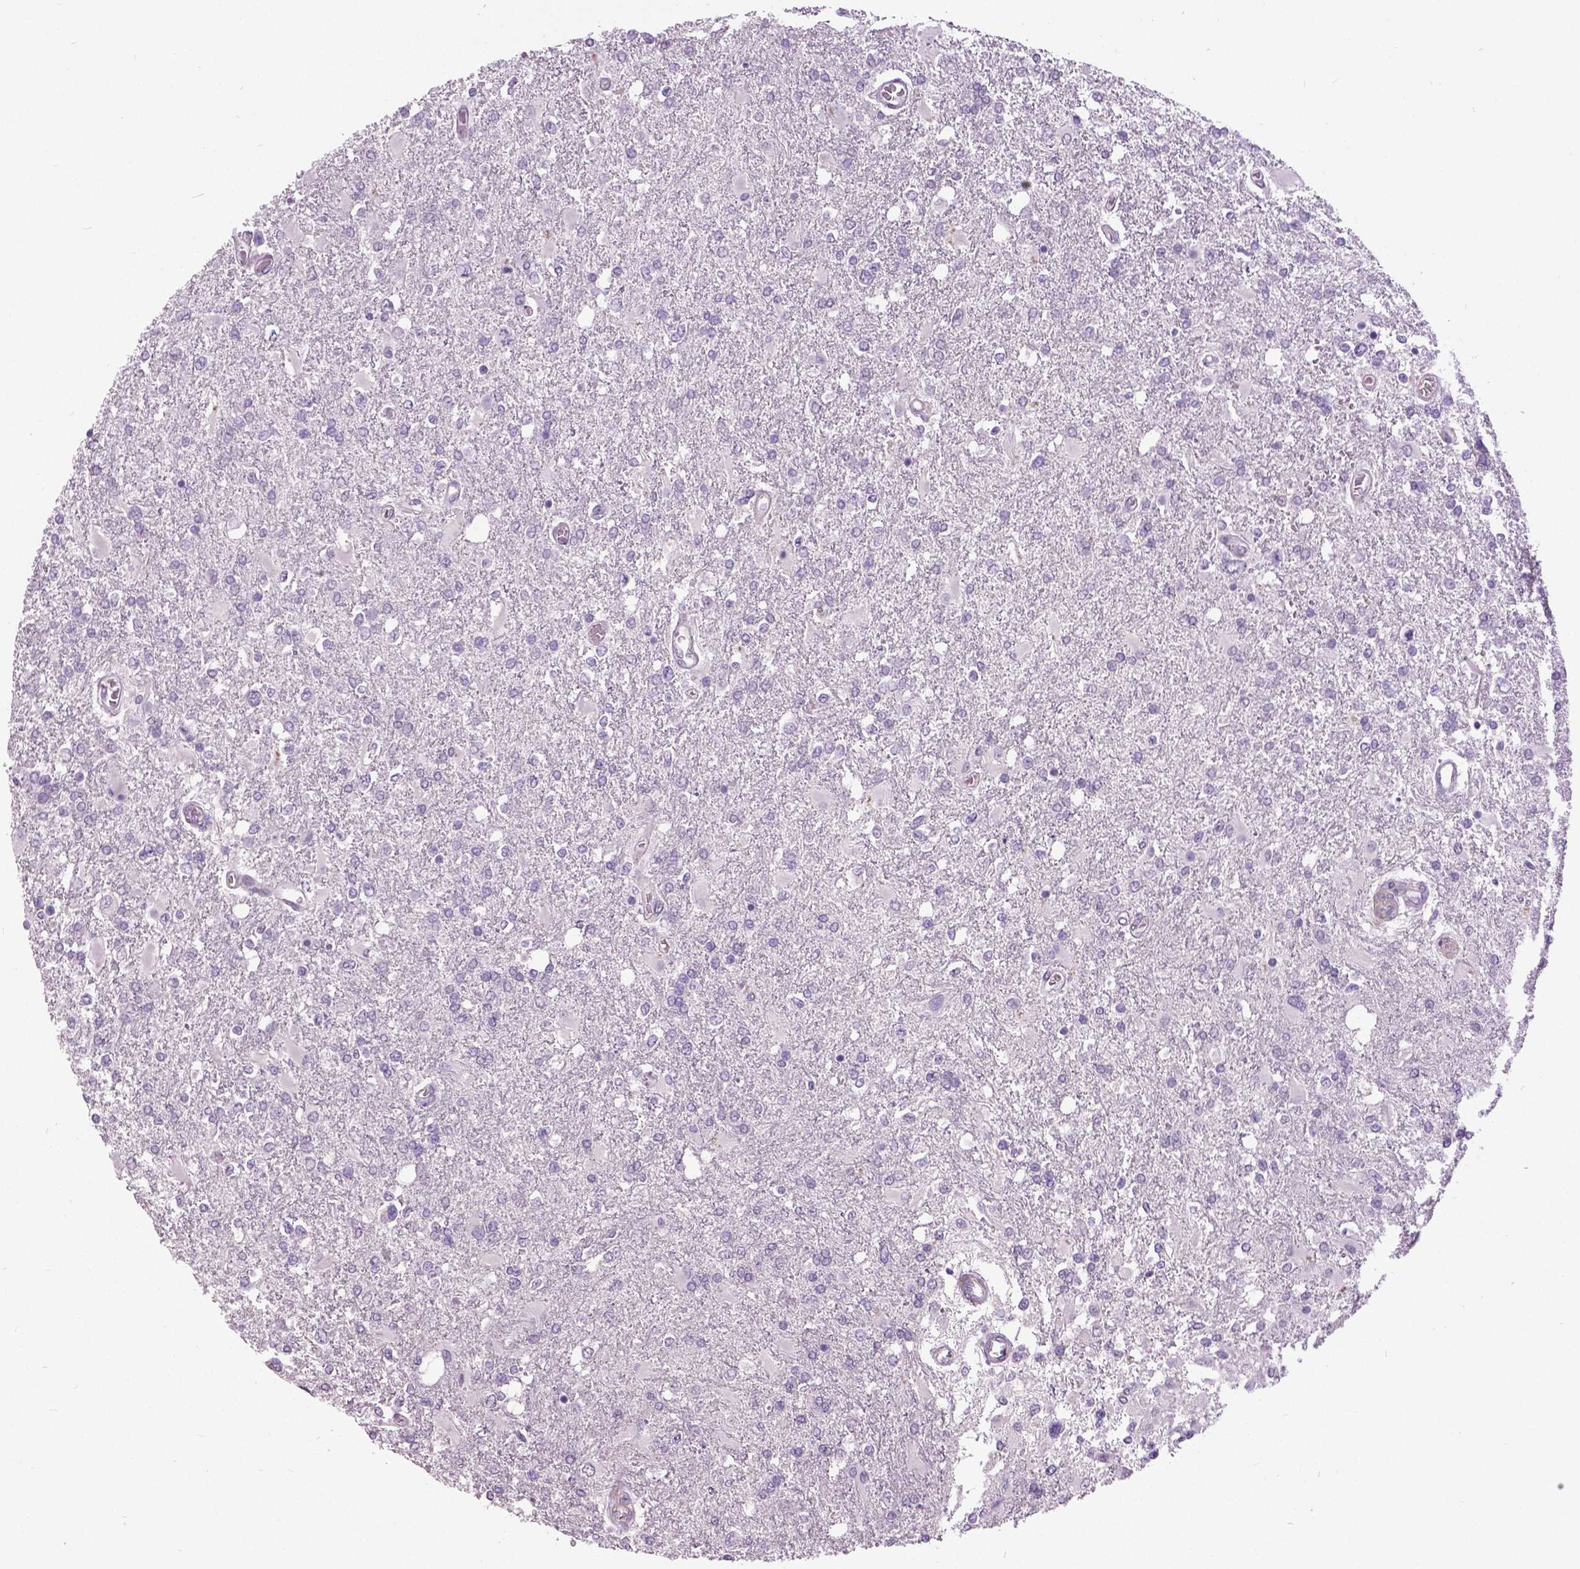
{"staining": {"intensity": "negative", "quantity": "none", "location": "none"}, "tissue": "glioma", "cell_type": "Tumor cells", "image_type": "cancer", "snomed": [{"axis": "morphology", "description": "Glioma, malignant, High grade"}, {"axis": "topography", "description": "Cerebral cortex"}], "caption": "Immunohistochemistry histopathology image of human high-grade glioma (malignant) stained for a protein (brown), which exhibits no positivity in tumor cells.", "gene": "FOXA1", "patient": {"sex": "male", "age": 79}}